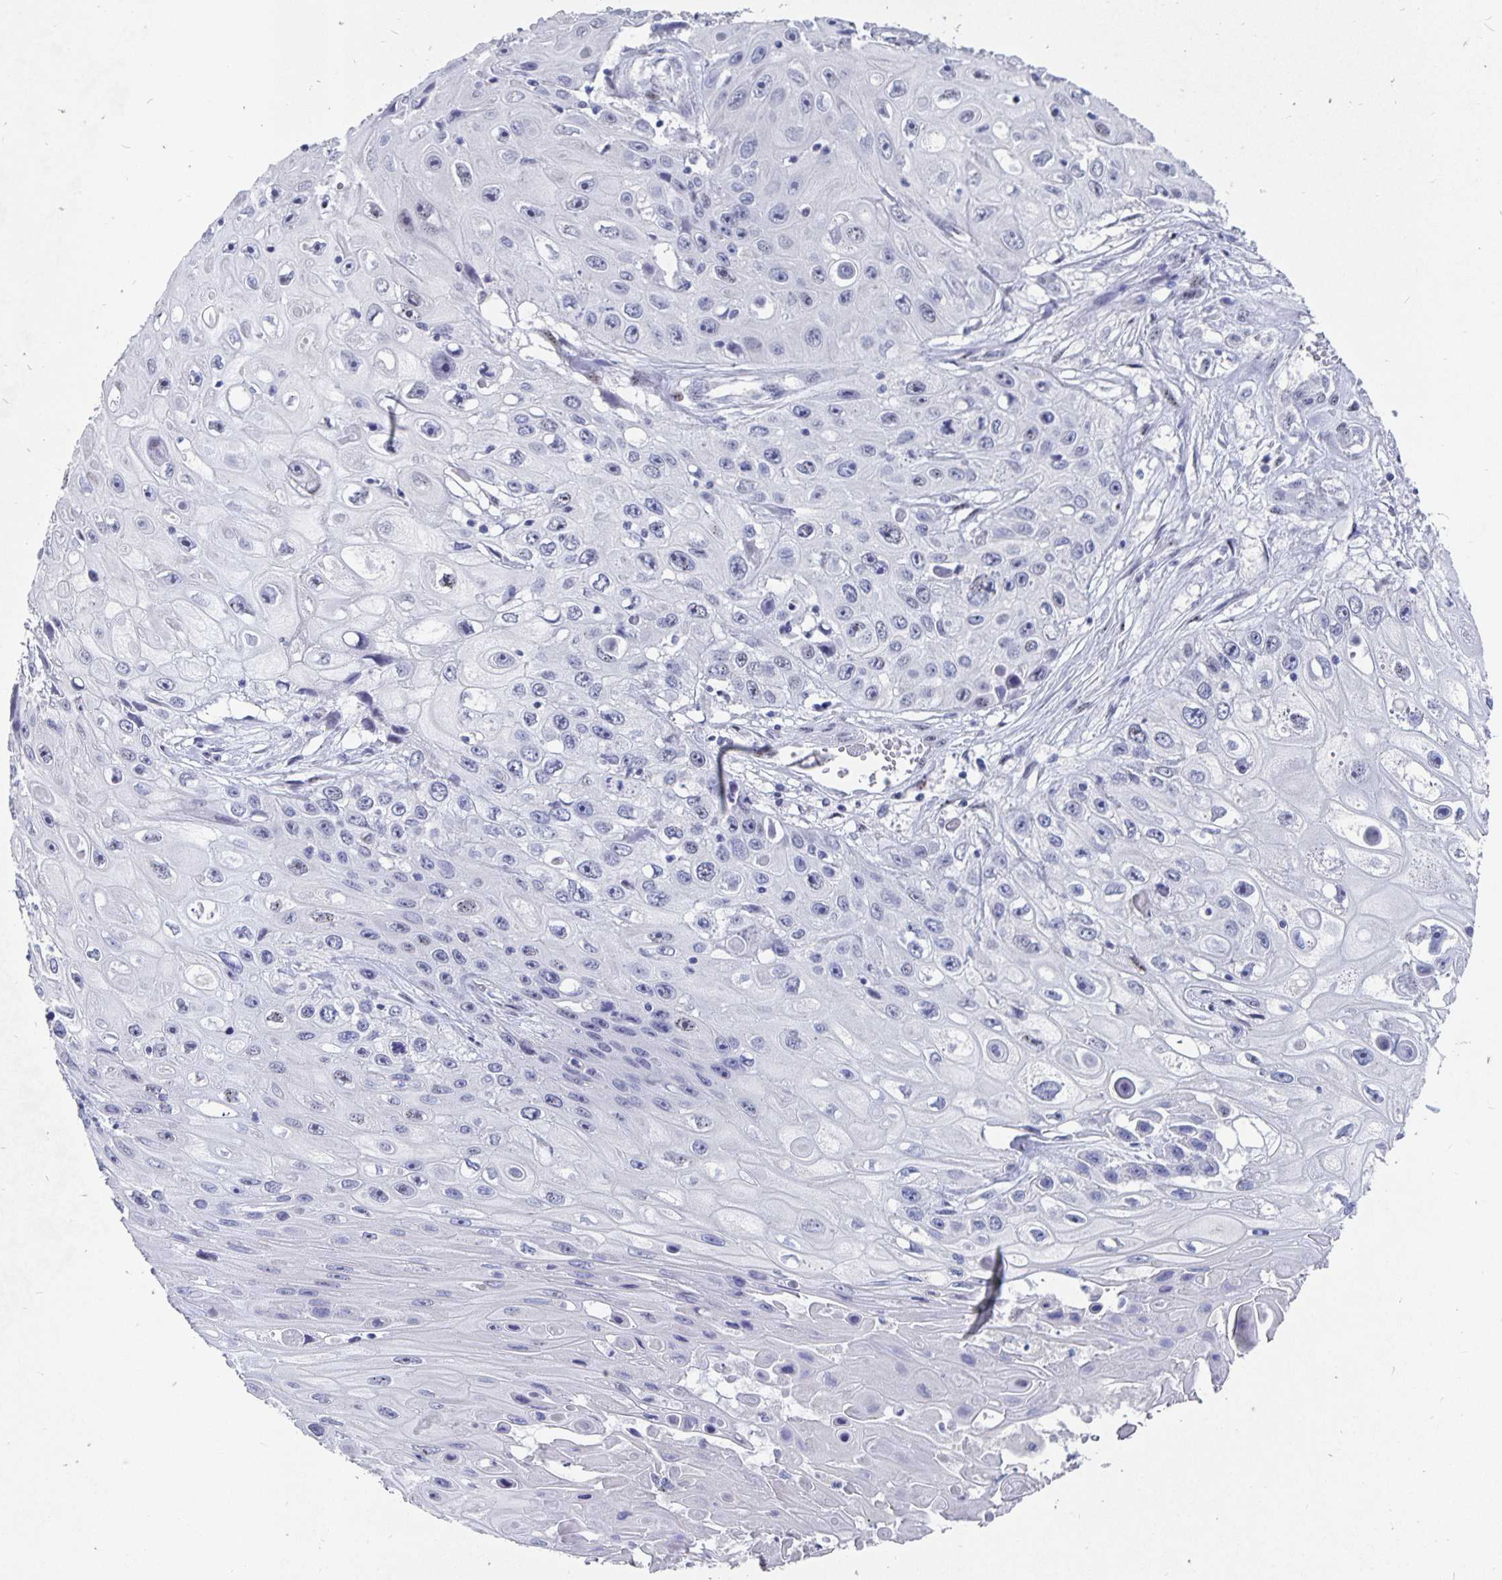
{"staining": {"intensity": "negative", "quantity": "none", "location": "none"}, "tissue": "skin cancer", "cell_type": "Tumor cells", "image_type": "cancer", "snomed": [{"axis": "morphology", "description": "Squamous cell carcinoma, NOS"}, {"axis": "topography", "description": "Skin"}], "caption": "This is an immunohistochemistry image of human skin squamous cell carcinoma. There is no positivity in tumor cells.", "gene": "SMOC1", "patient": {"sex": "male", "age": 82}}